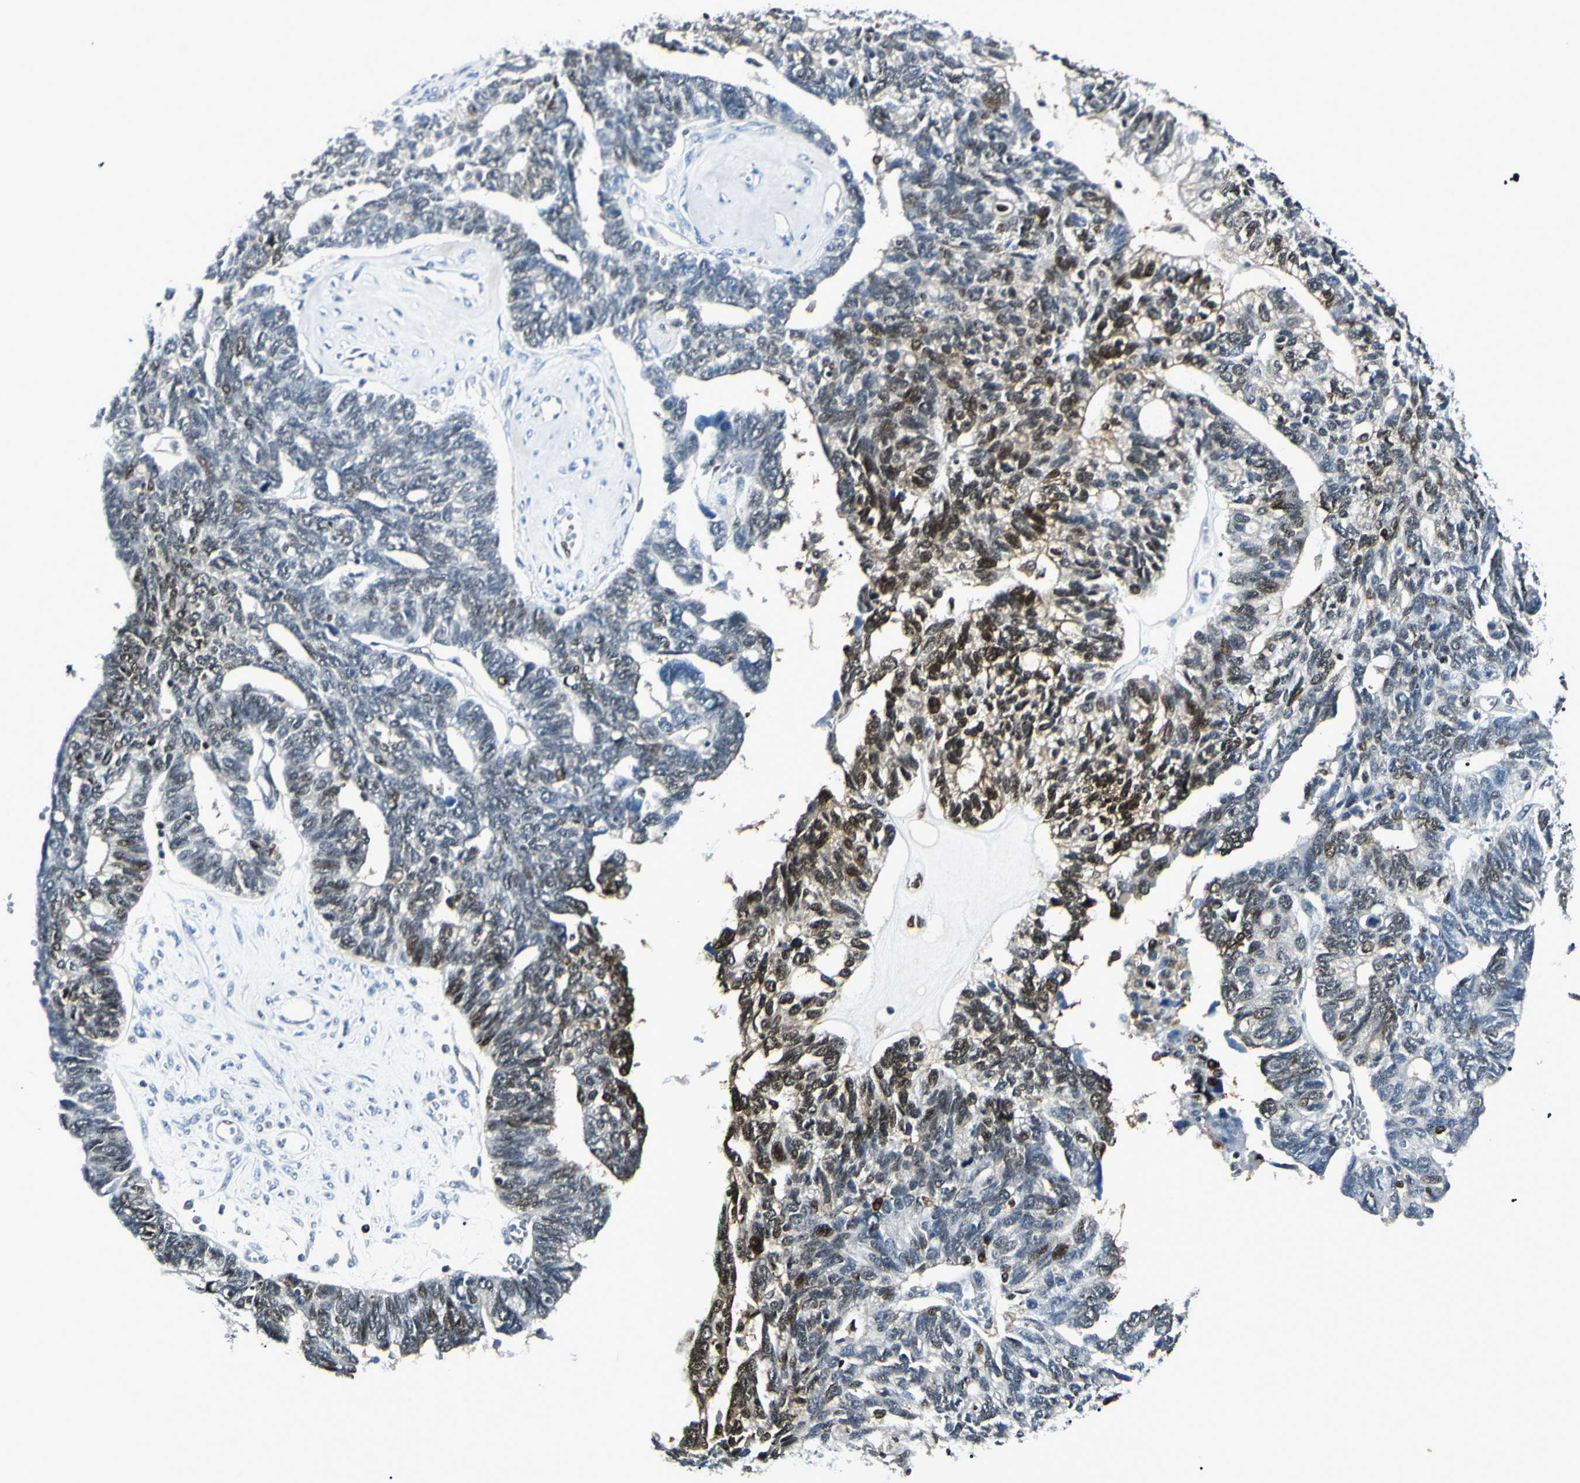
{"staining": {"intensity": "strong", "quantity": "25%-75%", "location": "cytoplasmic/membranous,nuclear"}, "tissue": "ovarian cancer", "cell_type": "Tumor cells", "image_type": "cancer", "snomed": [{"axis": "morphology", "description": "Cystadenocarcinoma, serous, NOS"}, {"axis": "topography", "description": "Ovary"}], "caption": "Serous cystadenocarcinoma (ovarian) stained with a protein marker displays strong staining in tumor cells.", "gene": "PGK1", "patient": {"sex": "female", "age": 79}}